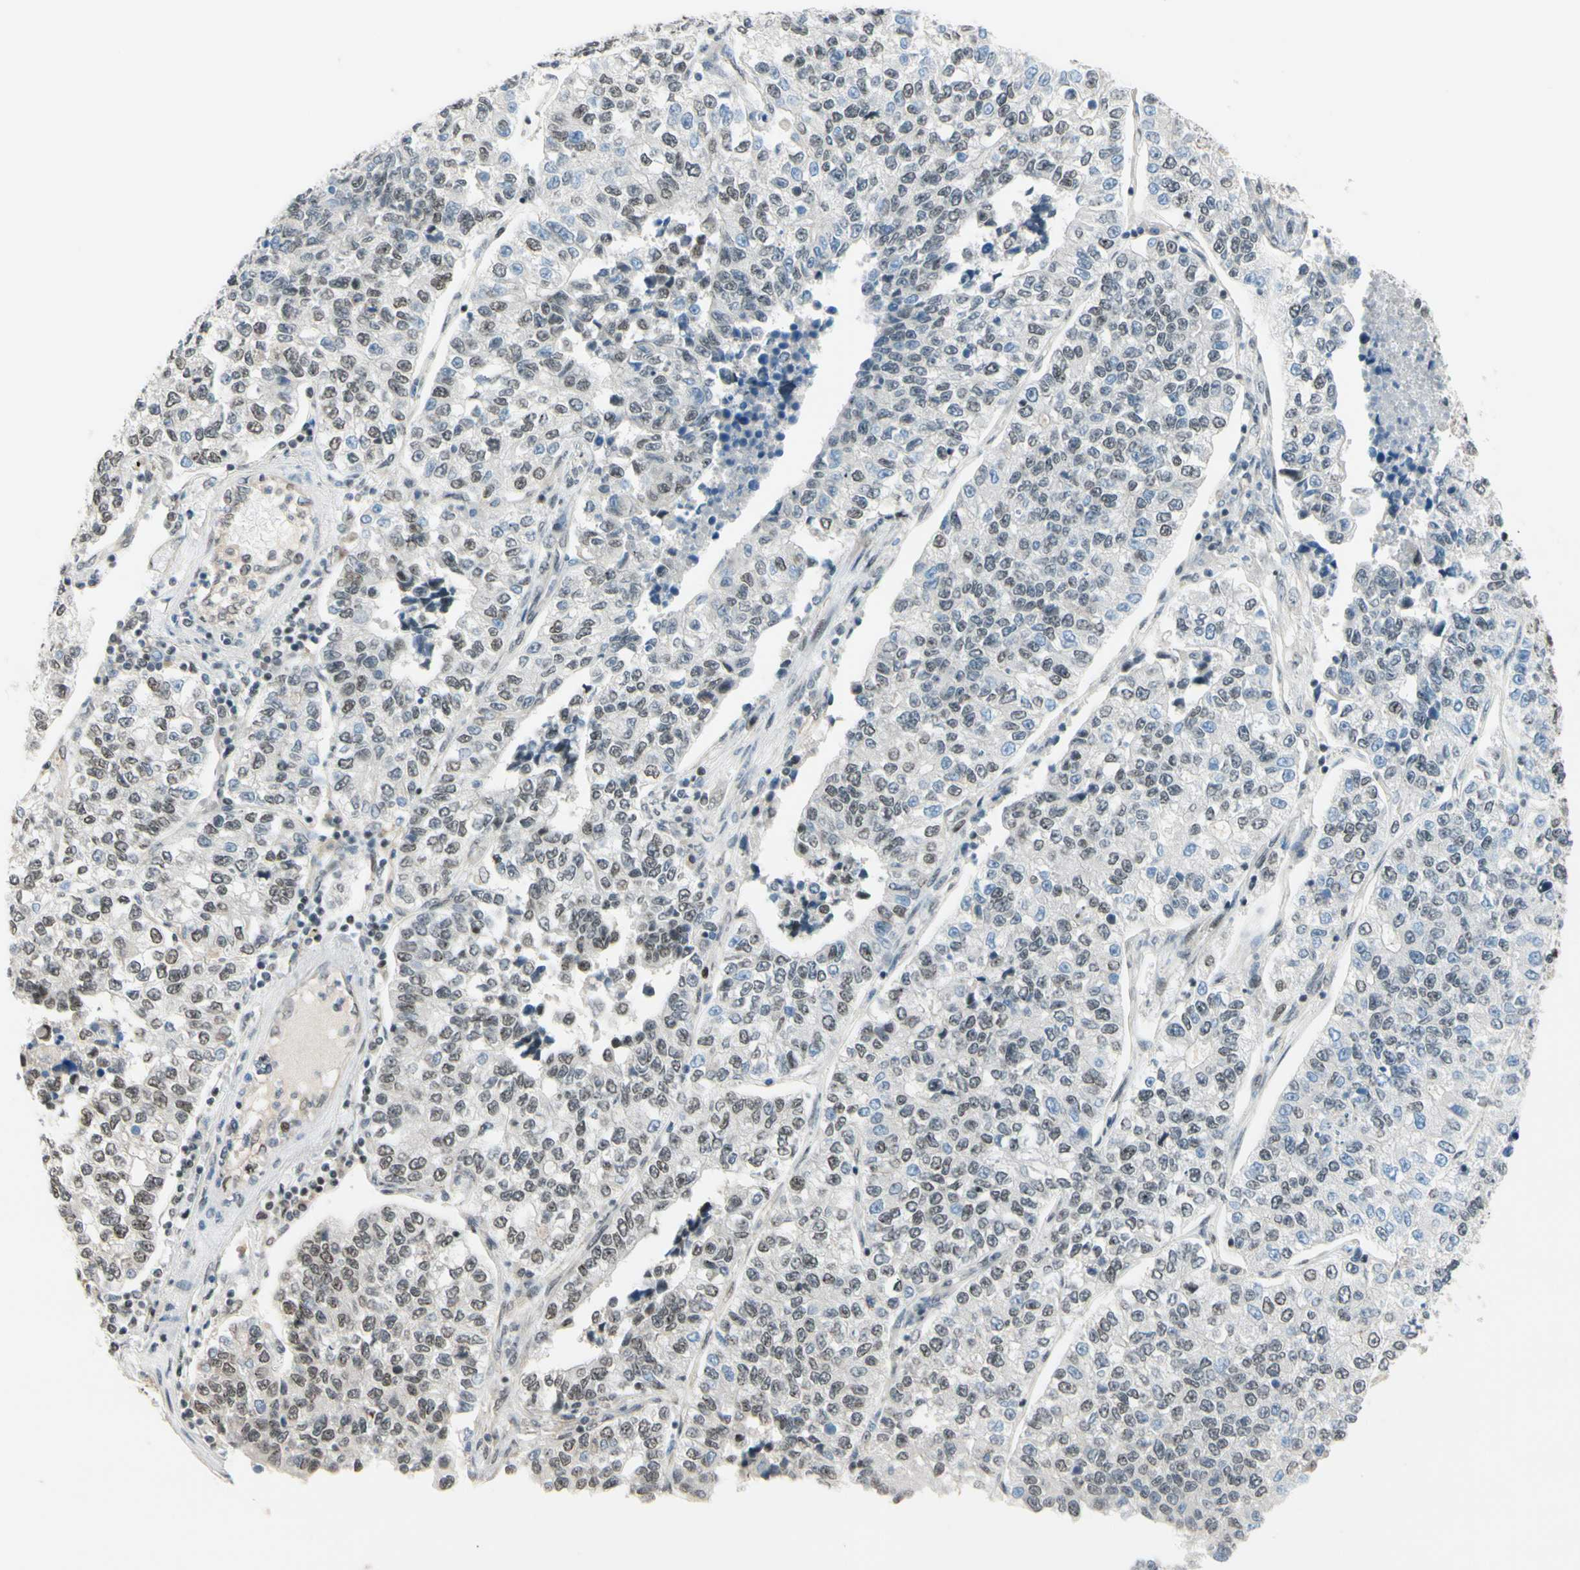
{"staining": {"intensity": "moderate", "quantity": "<25%", "location": "nuclear"}, "tissue": "lung cancer", "cell_type": "Tumor cells", "image_type": "cancer", "snomed": [{"axis": "morphology", "description": "Adenocarcinoma, NOS"}, {"axis": "topography", "description": "Lung"}], "caption": "IHC micrograph of neoplastic tissue: human lung adenocarcinoma stained using IHC demonstrates low levels of moderate protein expression localized specifically in the nuclear of tumor cells, appearing as a nuclear brown color.", "gene": "SUFU", "patient": {"sex": "male", "age": 49}}